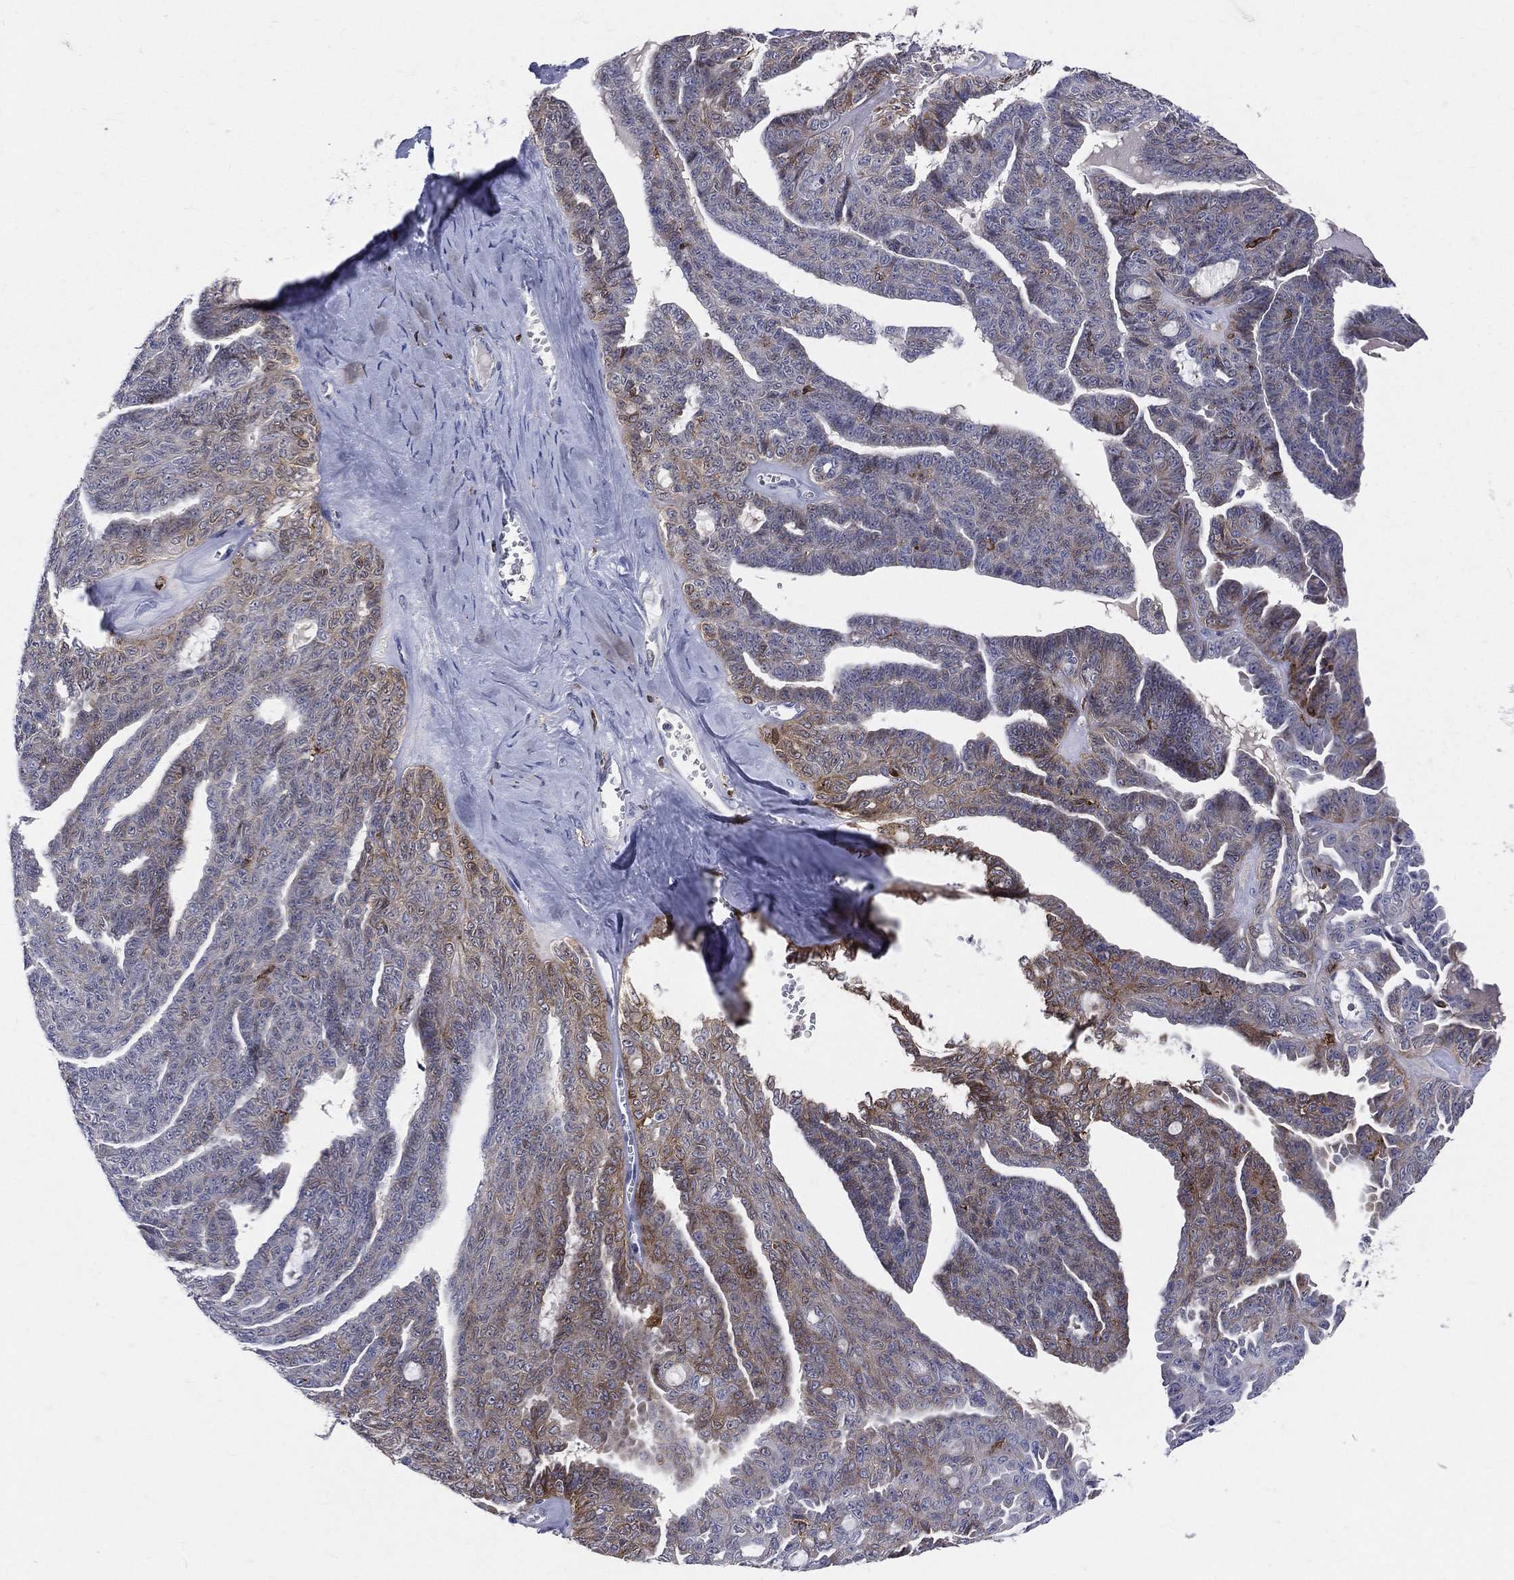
{"staining": {"intensity": "moderate", "quantity": "25%-75%", "location": "cytoplasmic/membranous"}, "tissue": "ovarian cancer", "cell_type": "Tumor cells", "image_type": "cancer", "snomed": [{"axis": "morphology", "description": "Cystadenocarcinoma, serous, NOS"}, {"axis": "topography", "description": "Ovary"}], "caption": "Serous cystadenocarcinoma (ovarian) was stained to show a protein in brown. There is medium levels of moderate cytoplasmic/membranous positivity in about 25%-75% of tumor cells.", "gene": "CD74", "patient": {"sex": "female", "age": 71}}